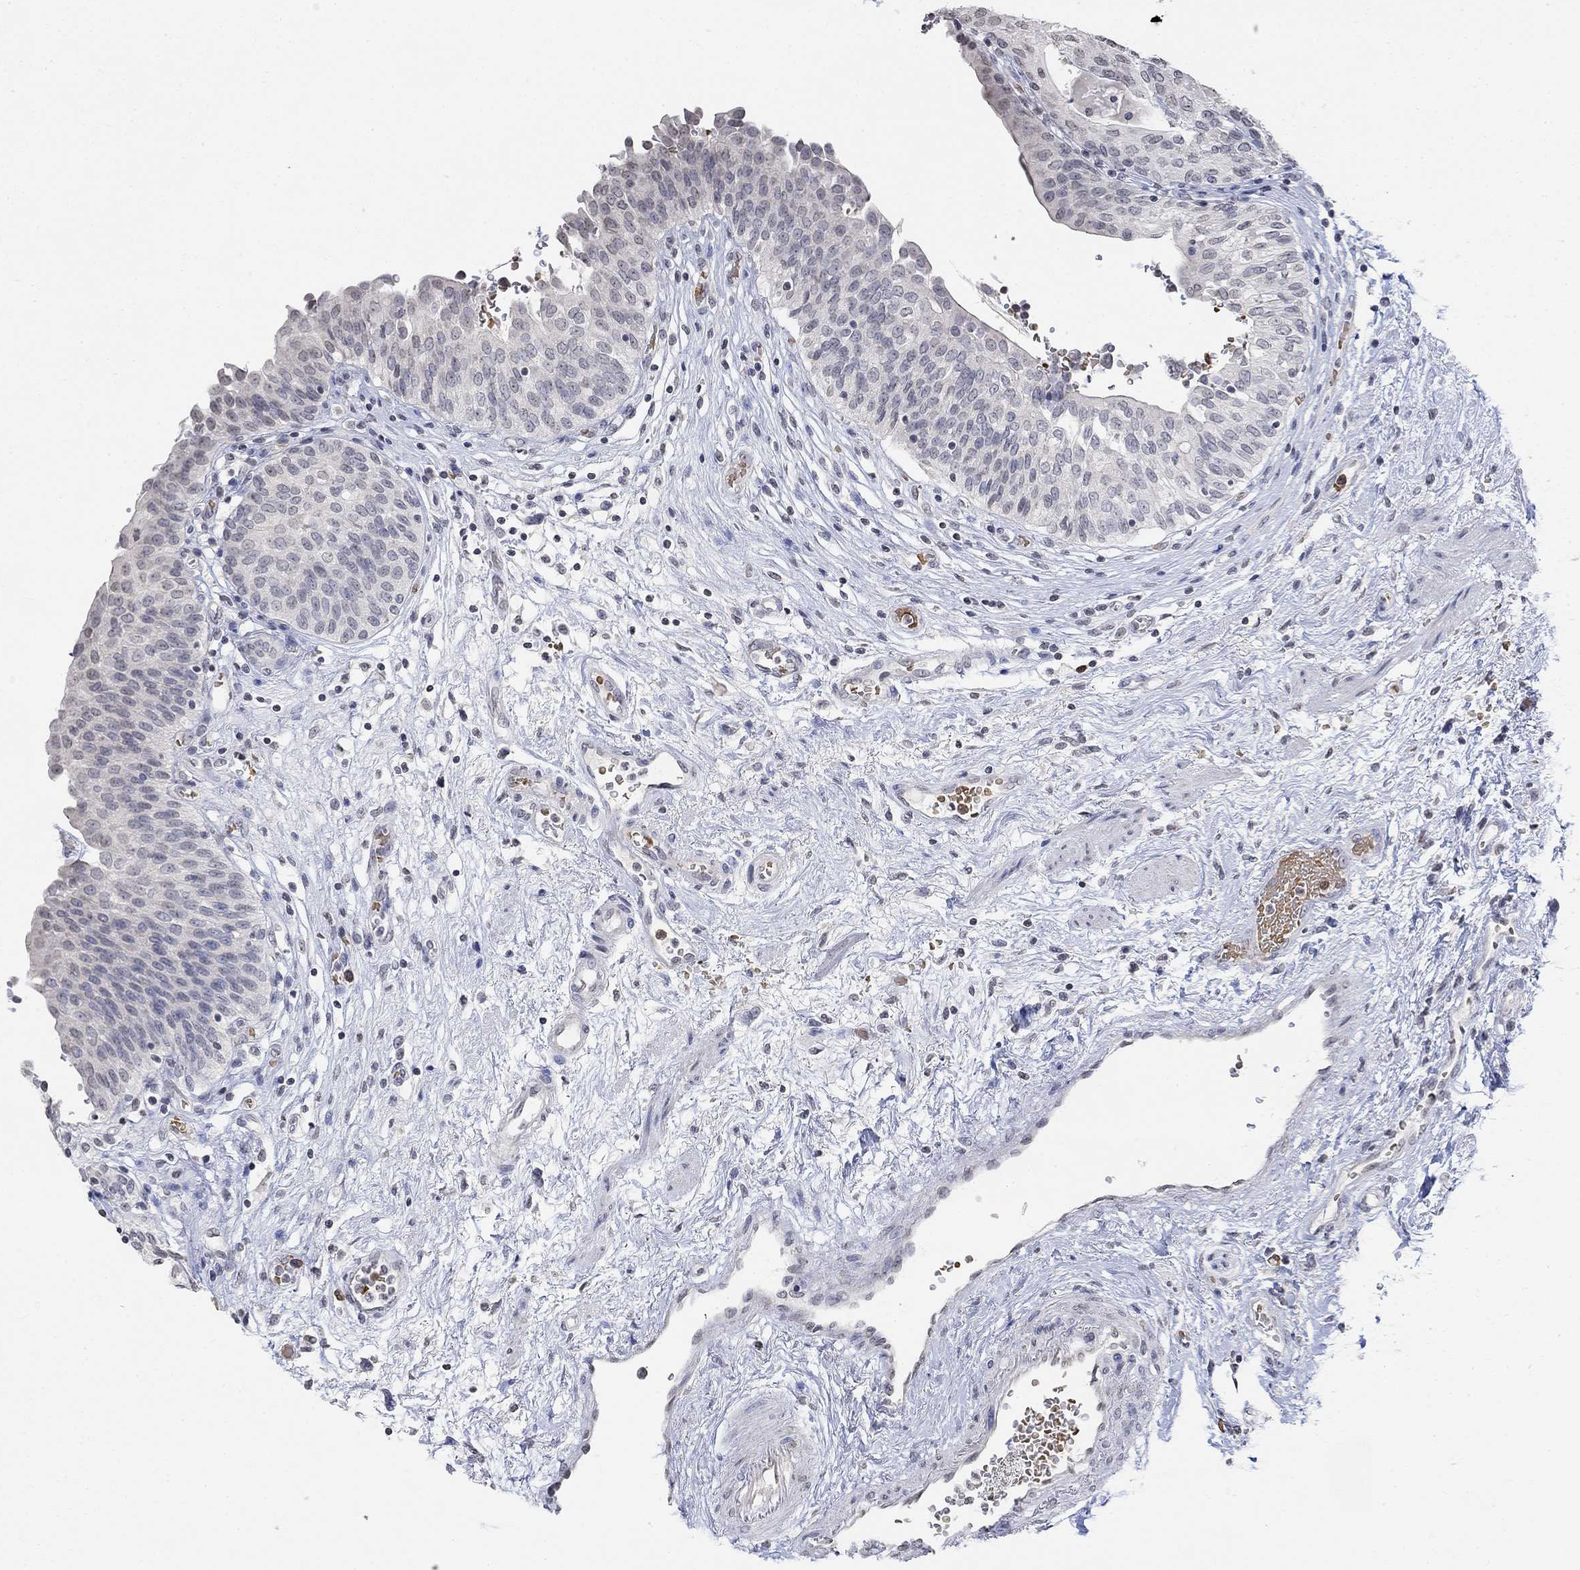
{"staining": {"intensity": "negative", "quantity": "none", "location": "none"}, "tissue": "urinary bladder", "cell_type": "Urothelial cells", "image_type": "normal", "snomed": [{"axis": "morphology", "description": "Normal tissue, NOS"}, {"axis": "morphology", "description": "Neoplasm, malignant, NOS"}, {"axis": "topography", "description": "Urinary bladder"}], "caption": "DAB immunohistochemical staining of benign urinary bladder exhibits no significant expression in urothelial cells.", "gene": "TMEM255A", "patient": {"sex": "male", "age": 68}}